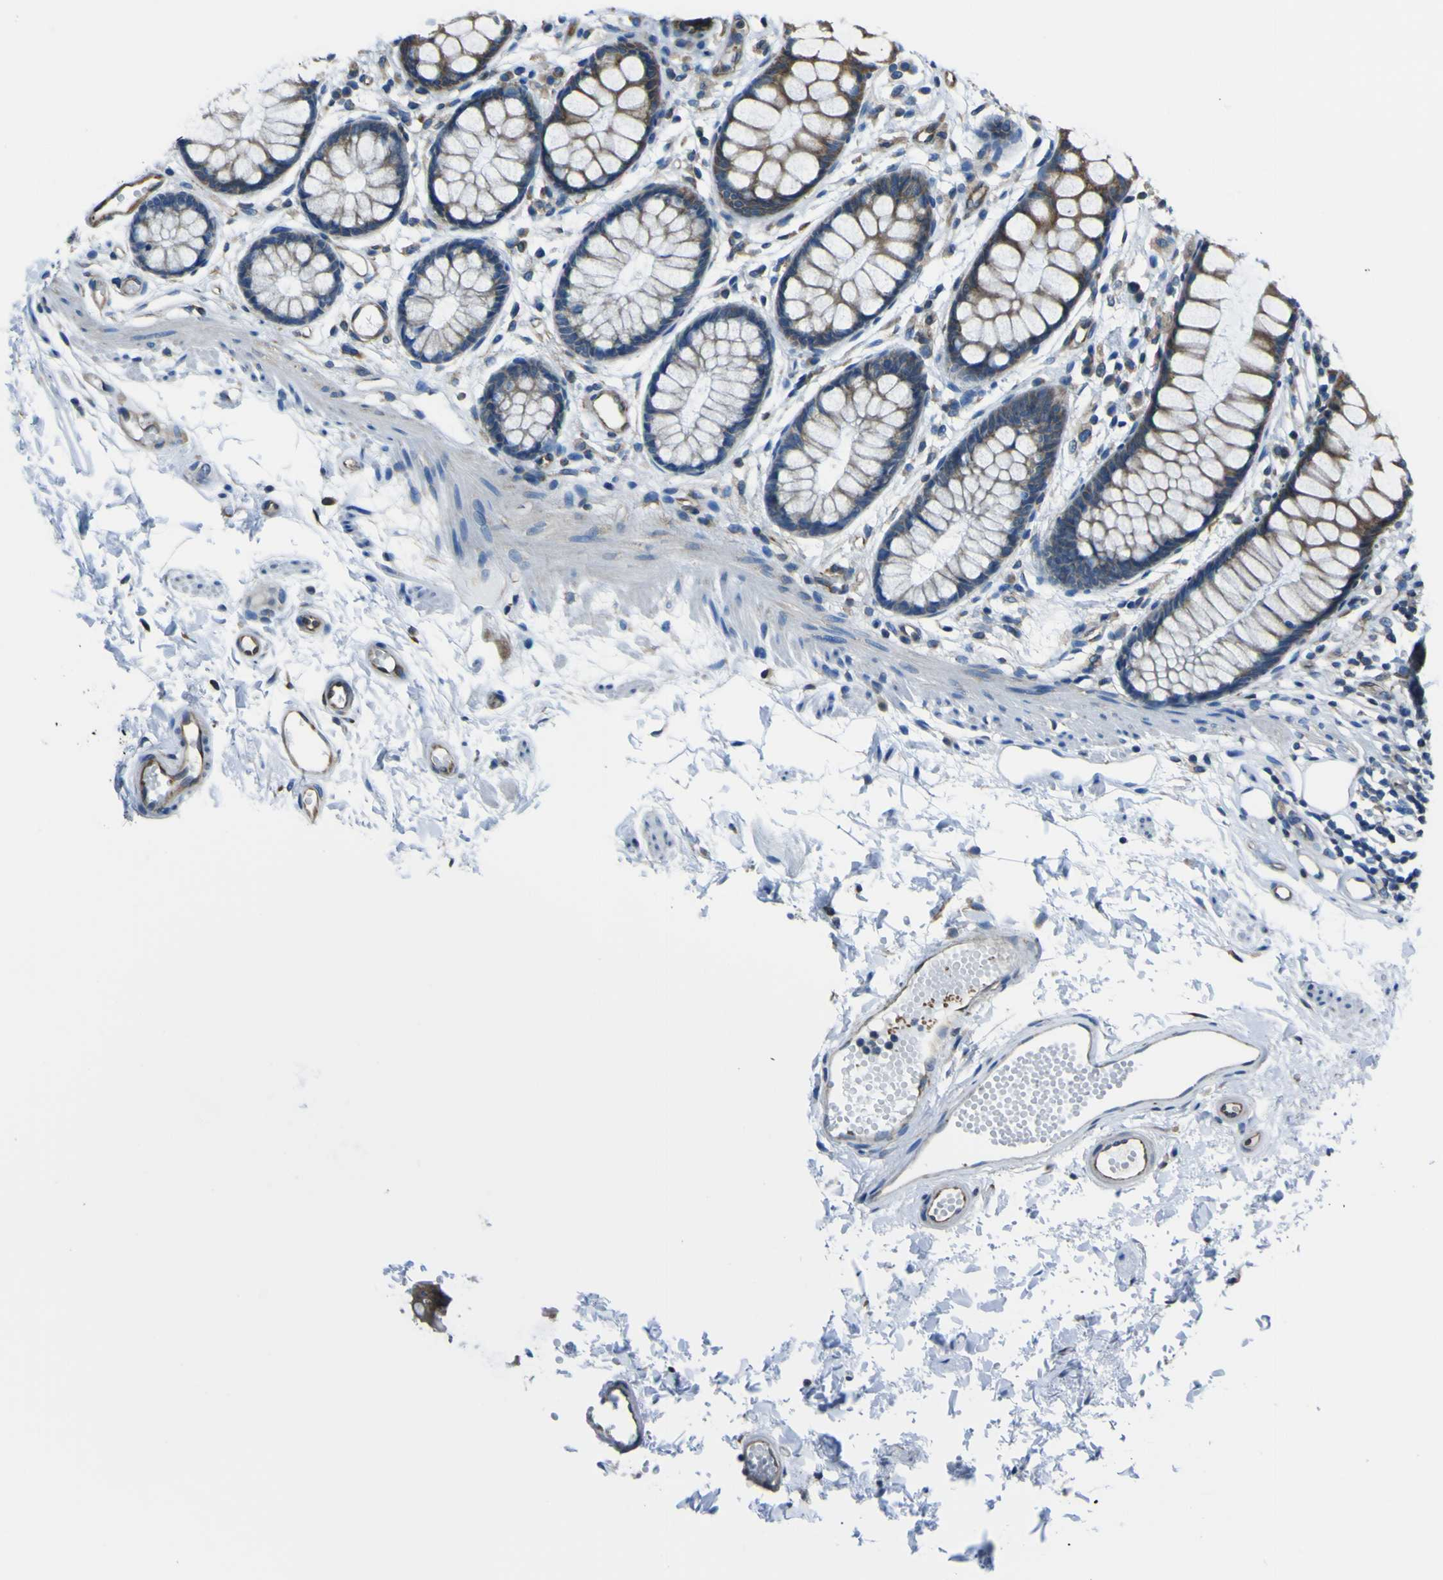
{"staining": {"intensity": "moderate", "quantity": ">75%", "location": "cytoplasmic/membranous"}, "tissue": "rectum", "cell_type": "Glandular cells", "image_type": "normal", "snomed": [{"axis": "morphology", "description": "Normal tissue, NOS"}, {"axis": "topography", "description": "Rectum"}], "caption": "Moderate cytoplasmic/membranous protein expression is present in approximately >75% of glandular cells in rectum.", "gene": "STIM1", "patient": {"sex": "female", "age": 66}}